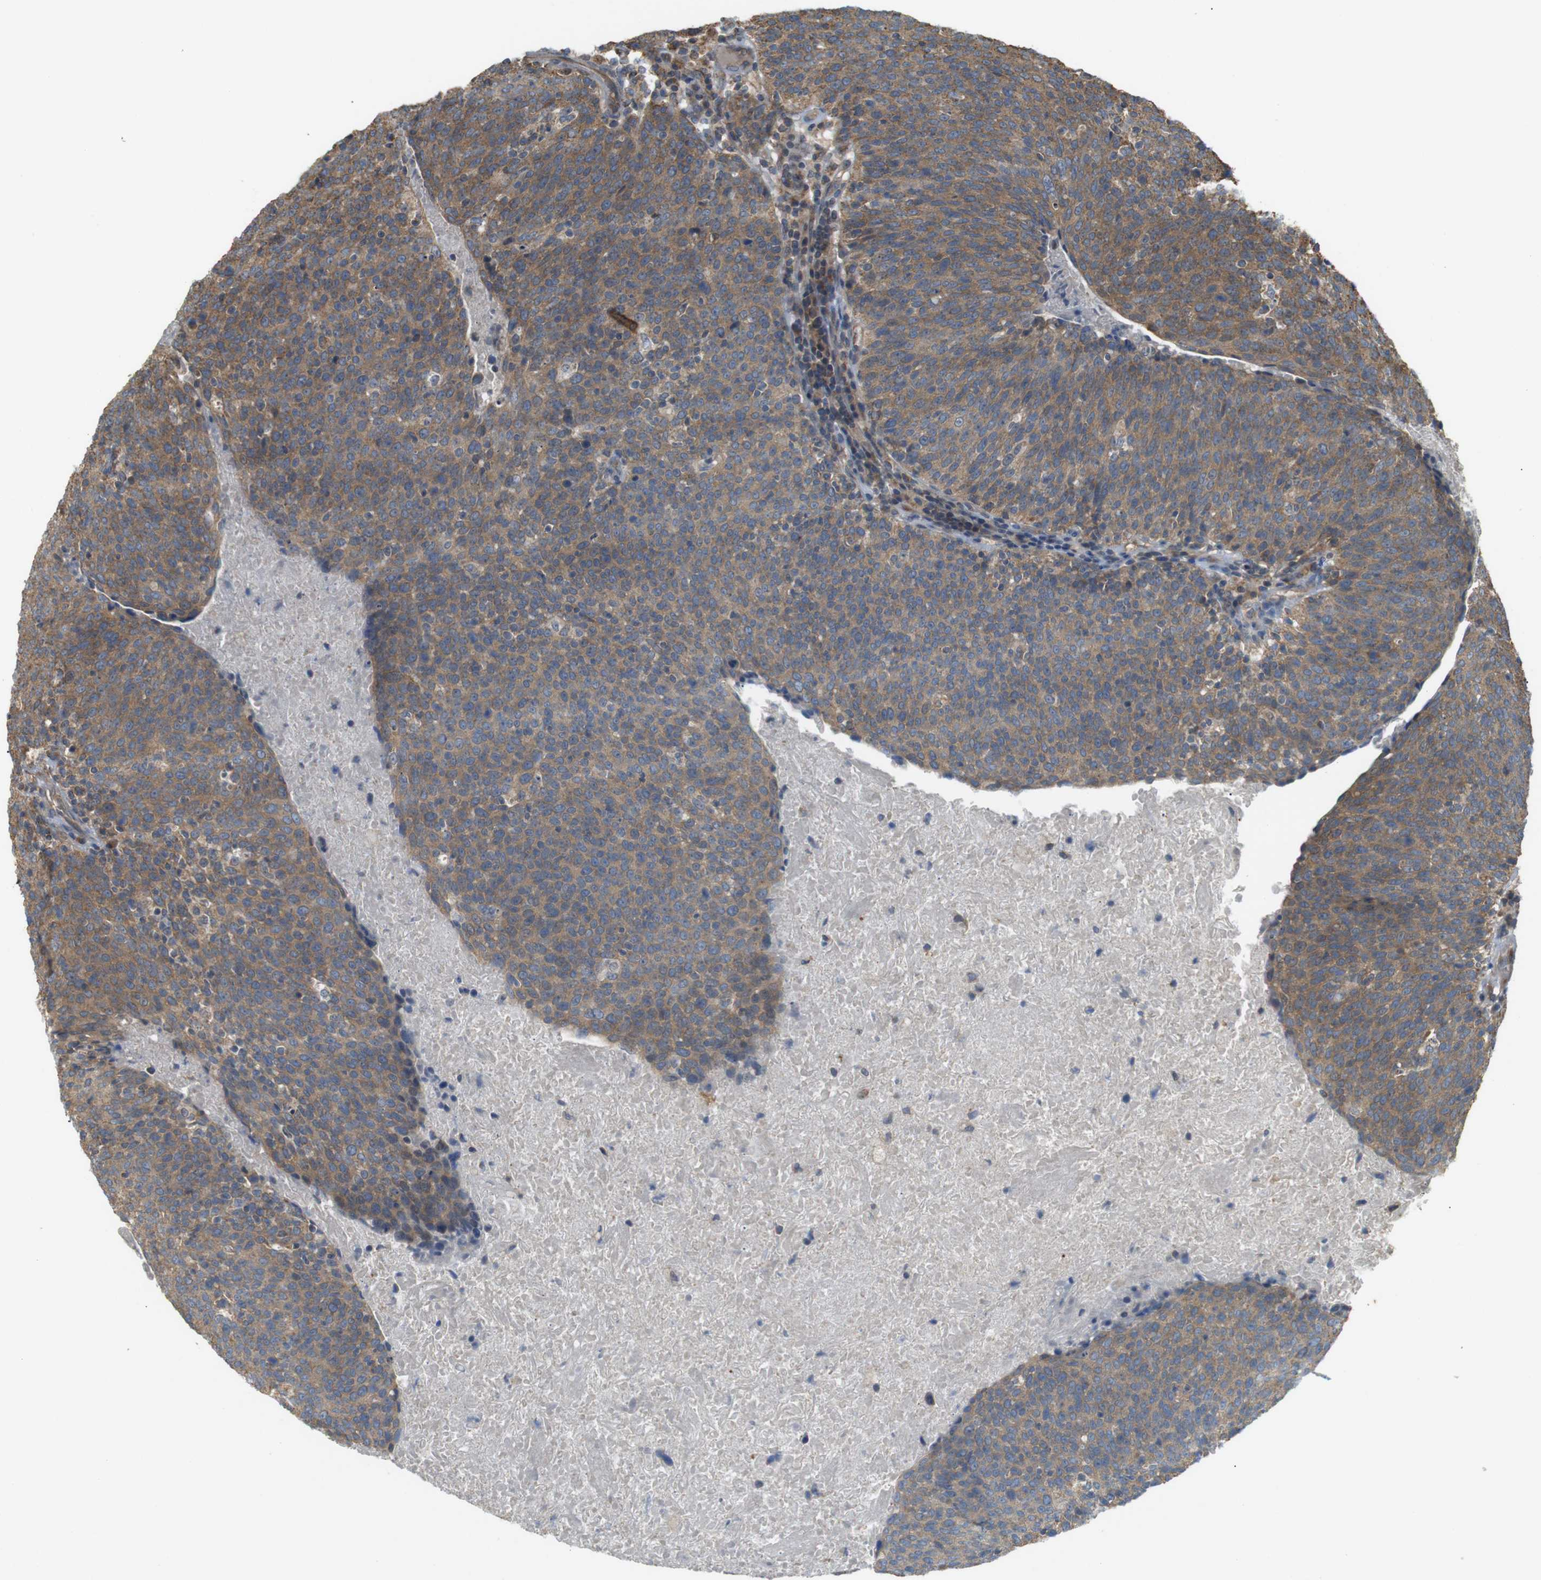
{"staining": {"intensity": "moderate", "quantity": ">75%", "location": "cytoplasmic/membranous"}, "tissue": "head and neck cancer", "cell_type": "Tumor cells", "image_type": "cancer", "snomed": [{"axis": "morphology", "description": "Squamous cell carcinoma, NOS"}, {"axis": "morphology", "description": "Squamous cell carcinoma, metastatic, NOS"}, {"axis": "topography", "description": "Lymph node"}, {"axis": "topography", "description": "Head-Neck"}], "caption": "Head and neck metastatic squamous cell carcinoma stained with DAB (3,3'-diaminobenzidine) immunohistochemistry (IHC) exhibits medium levels of moderate cytoplasmic/membranous expression in about >75% of tumor cells. The protein of interest is stained brown, and the nuclei are stained in blue (DAB IHC with brightfield microscopy, high magnification).", "gene": "KSR1", "patient": {"sex": "male", "age": 62}}